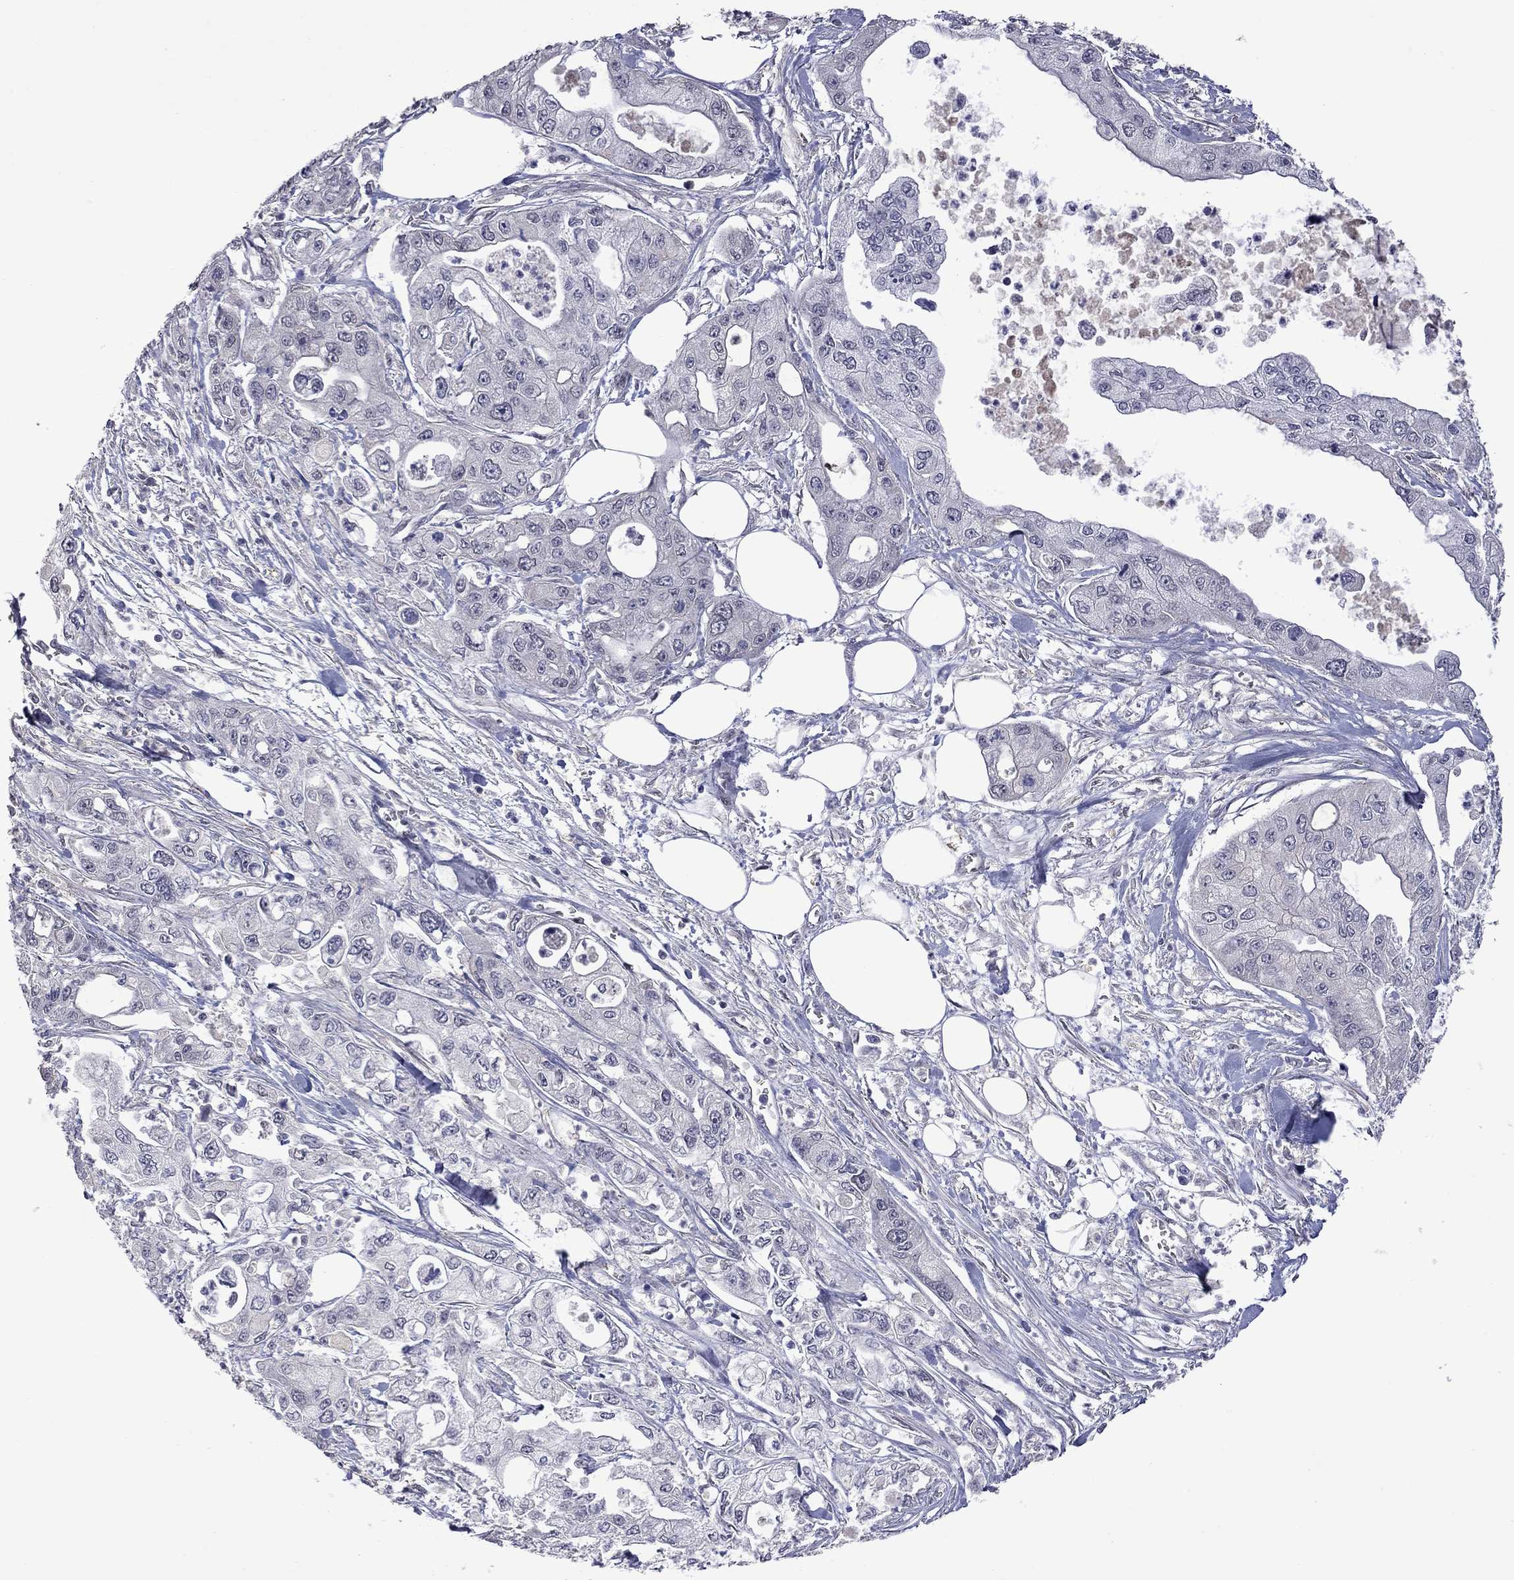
{"staining": {"intensity": "negative", "quantity": "none", "location": "none"}, "tissue": "pancreatic cancer", "cell_type": "Tumor cells", "image_type": "cancer", "snomed": [{"axis": "morphology", "description": "Adenocarcinoma, NOS"}, {"axis": "topography", "description": "Pancreas"}], "caption": "This image is of pancreatic cancer stained with immunohistochemistry (IHC) to label a protein in brown with the nuclei are counter-stained blue. There is no positivity in tumor cells. (DAB (3,3'-diaminobenzidine) immunohistochemistry, high magnification).", "gene": "FABP12", "patient": {"sex": "male", "age": 70}}